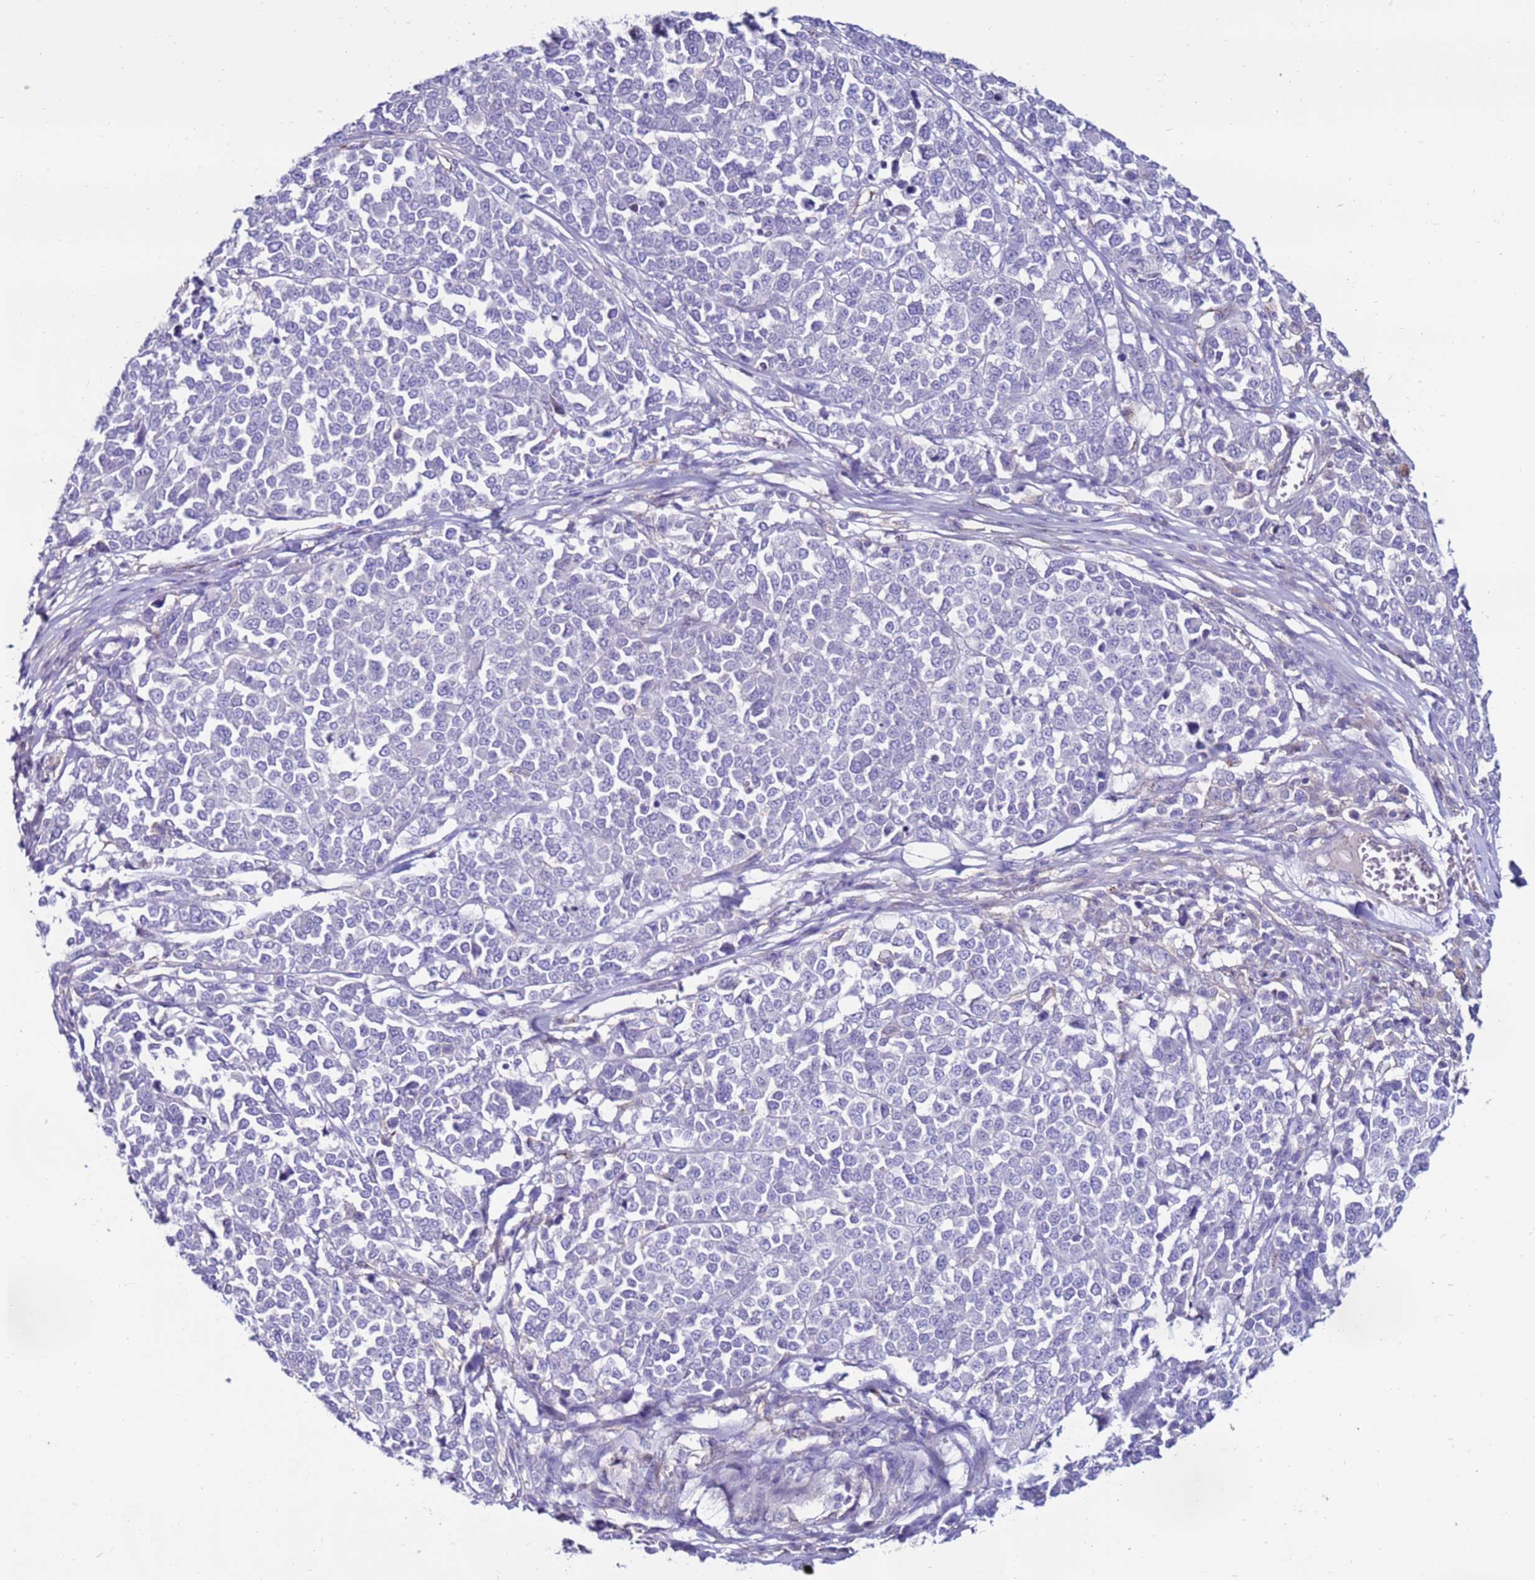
{"staining": {"intensity": "negative", "quantity": "none", "location": "none"}, "tissue": "melanoma", "cell_type": "Tumor cells", "image_type": "cancer", "snomed": [{"axis": "morphology", "description": "Malignant melanoma, Metastatic site"}, {"axis": "topography", "description": "Lymph node"}], "caption": "High magnification brightfield microscopy of malignant melanoma (metastatic site) stained with DAB (brown) and counterstained with hematoxylin (blue): tumor cells show no significant positivity.", "gene": "CLEC4M", "patient": {"sex": "male", "age": 44}}